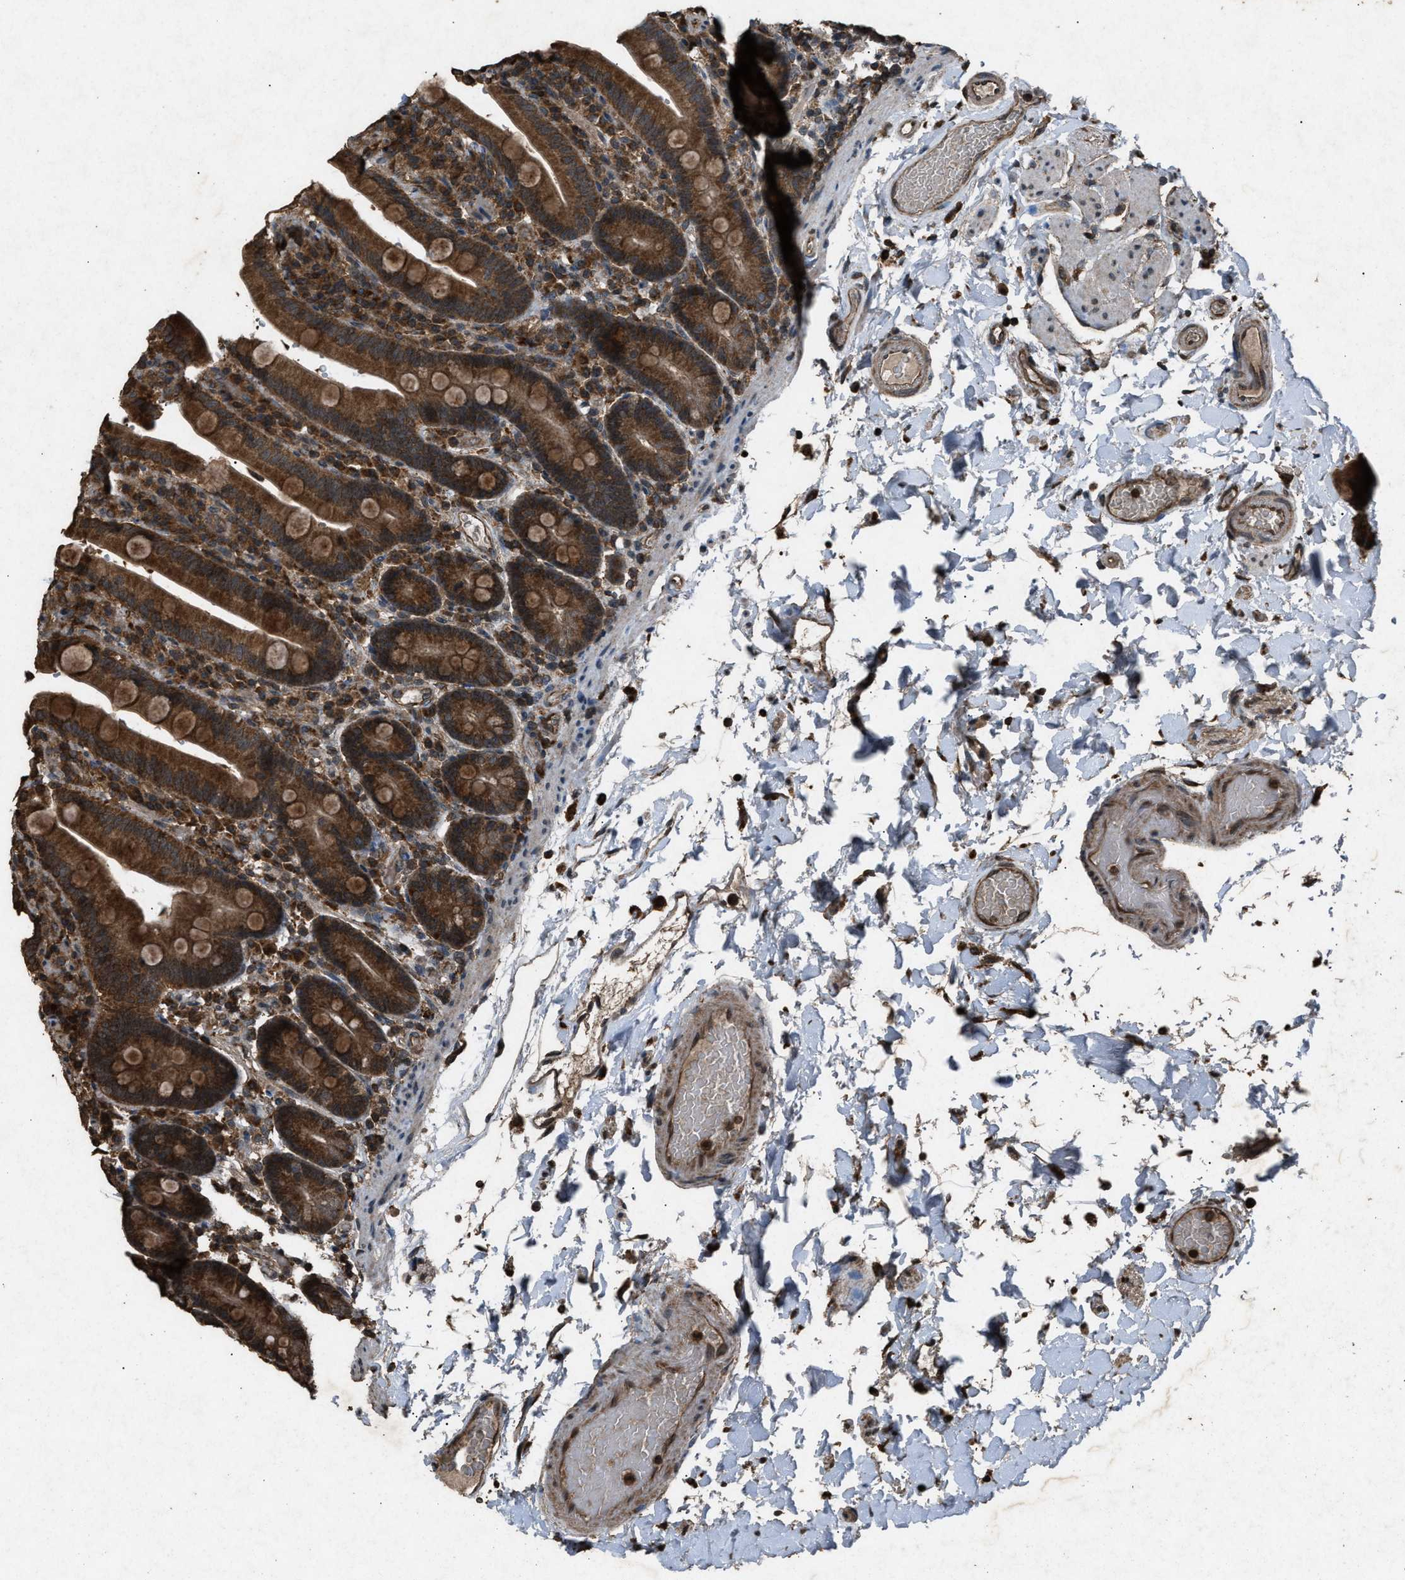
{"staining": {"intensity": "strong", "quantity": ">75%", "location": "cytoplasmic/membranous"}, "tissue": "duodenum", "cell_type": "Glandular cells", "image_type": "normal", "snomed": [{"axis": "morphology", "description": "Normal tissue, NOS"}, {"axis": "topography", "description": "Small intestine, NOS"}], "caption": "Strong cytoplasmic/membranous protein positivity is appreciated in about >75% of glandular cells in duodenum. The staining was performed using DAB, with brown indicating positive protein expression. Nuclei are stained blue with hematoxylin.", "gene": "OAS1", "patient": {"sex": "female", "age": 71}}